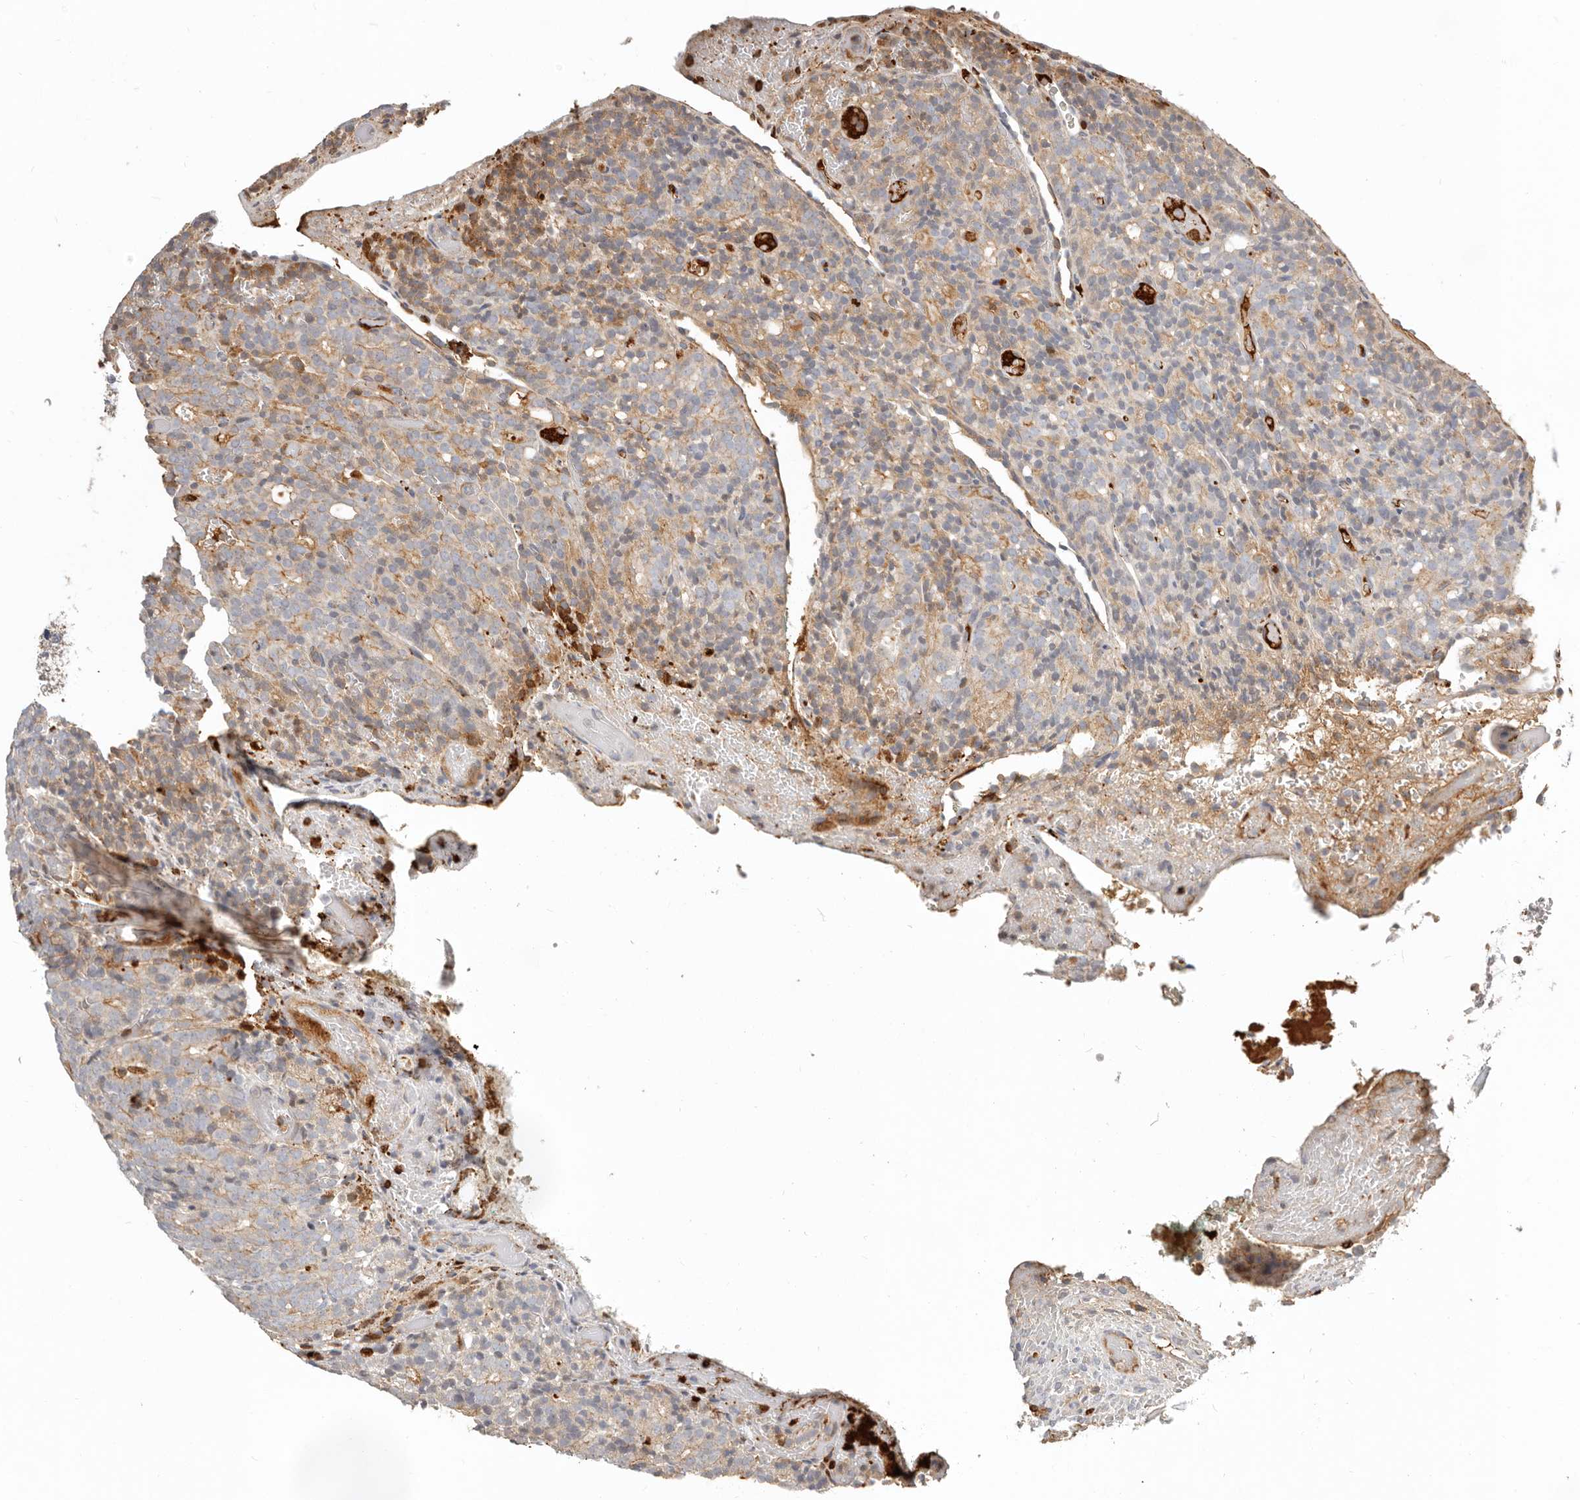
{"staining": {"intensity": "moderate", "quantity": "25%-75%", "location": "cytoplasmic/membranous"}, "tissue": "prostate cancer", "cell_type": "Tumor cells", "image_type": "cancer", "snomed": [{"axis": "morphology", "description": "Adenocarcinoma, High grade"}, {"axis": "topography", "description": "Prostate"}], "caption": "Moderate cytoplasmic/membranous protein expression is seen in about 25%-75% of tumor cells in prostate cancer.", "gene": "MTFR2", "patient": {"sex": "male", "age": 62}}